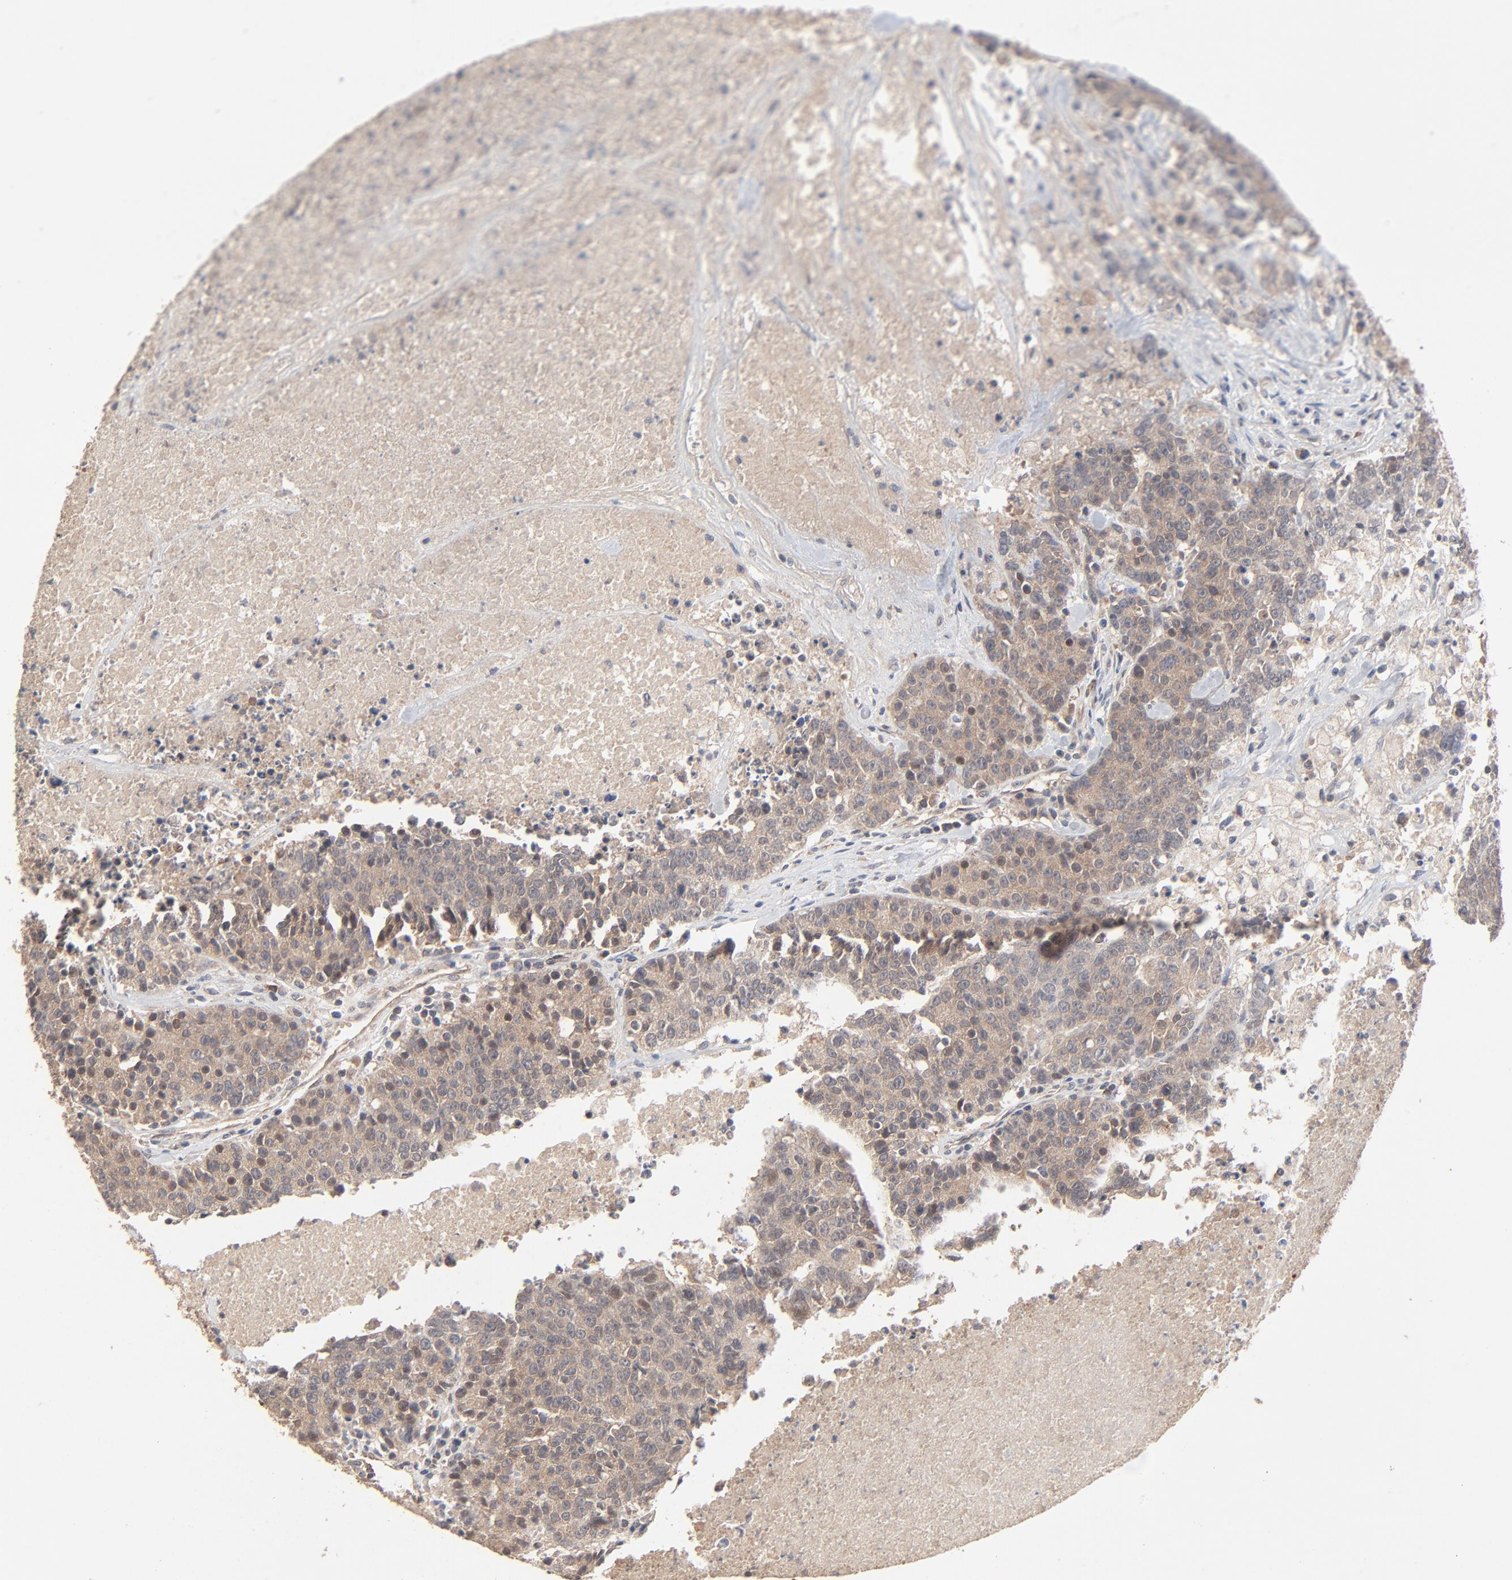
{"staining": {"intensity": "weak", "quantity": ">75%", "location": "cytoplasmic/membranous"}, "tissue": "colorectal cancer", "cell_type": "Tumor cells", "image_type": "cancer", "snomed": [{"axis": "morphology", "description": "Adenocarcinoma, NOS"}, {"axis": "topography", "description": "Colon"}], "caption": "Tumor cells display weak cytoplasmic/membranous positivity in approximately >75% of cells in adenocarcinoma (colorectal).", "gene": "ABLIM3", "patient": {"sex": "female", "age": 53}}